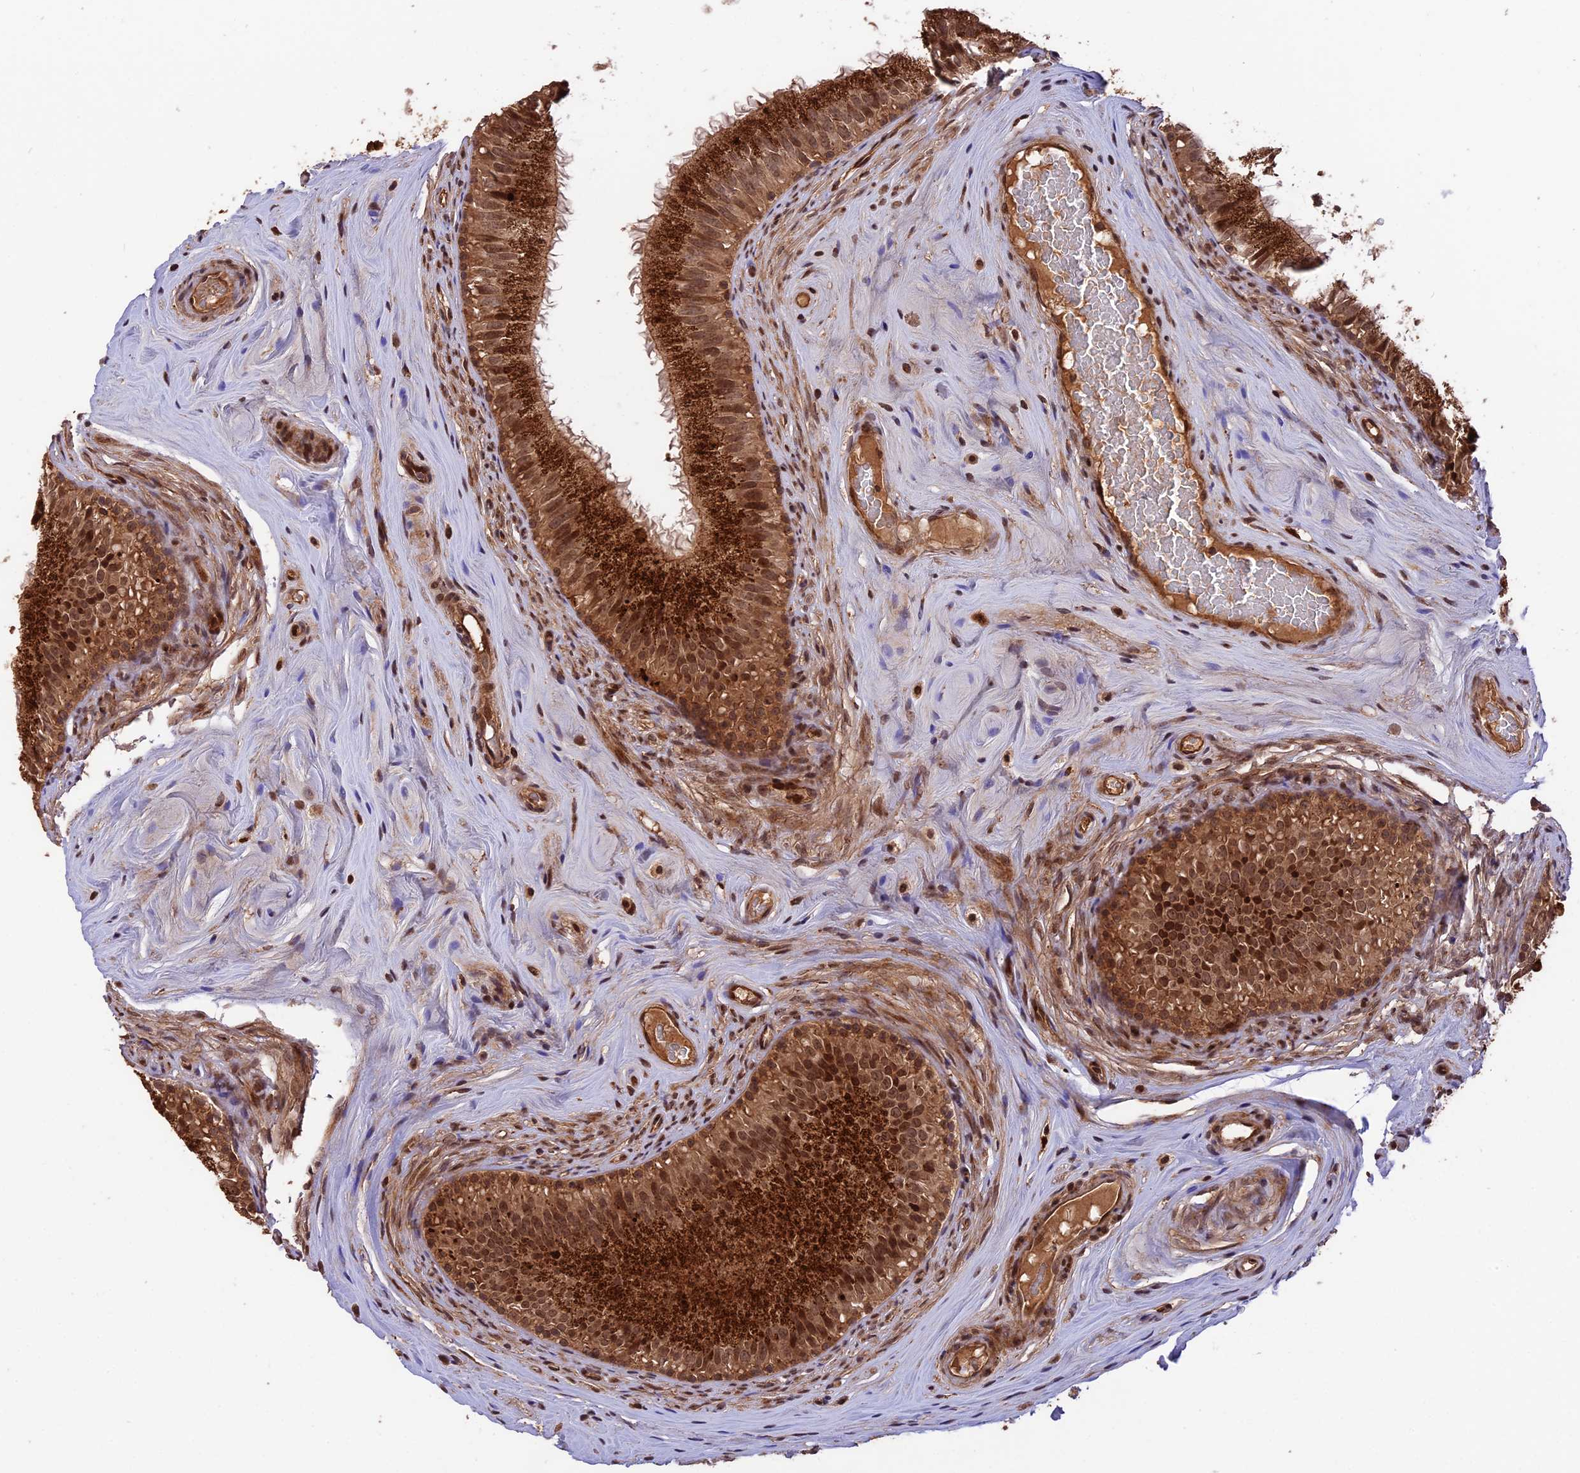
{"staining": {"intensity": "strong", "quantity": ">75%", "location": "cytoplasmic/membranous,nuclear"}, "tissue": "epididymis", "cell_type": "Glandular cells", "image_type": "normal", "snomed": [{"axis": "morphology", "description": "Normal tissue, NOS"}, {"axis": "topography", "description": "Epididymis"}], "caption": "Immunohistochemical staining of unremarkable human epididymis reveals >75% levels of strong cytoplasmic/membranous,nuclear protein staining in approximately >75% of glandular cells. (DAB IHC with brightfield microscopy, high magnification).", "gene": "ESCO1", "patient": {"sex": "male", "age": 45}}